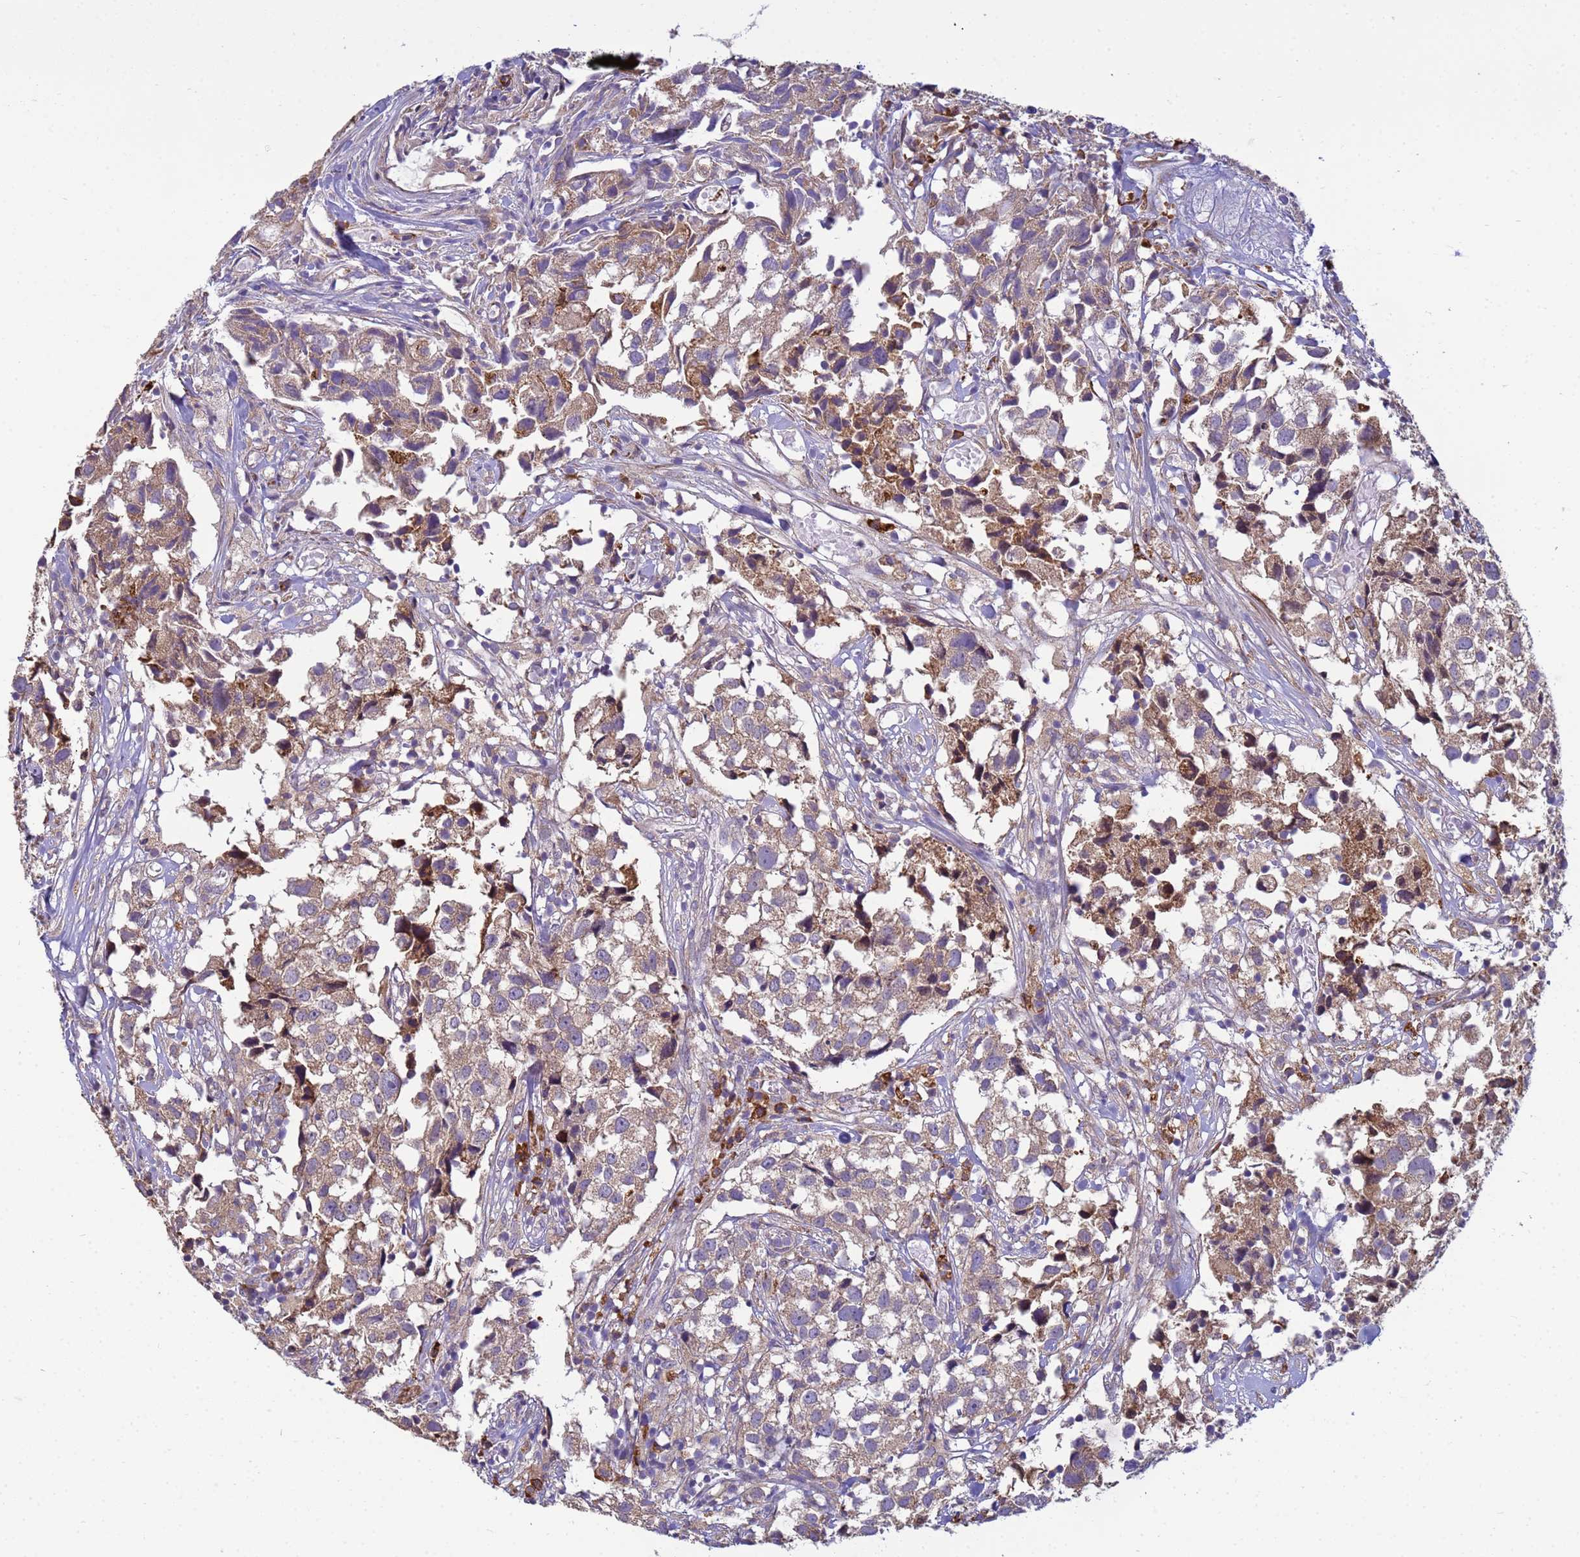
{"staining": {"intensity": "moderate", "quantity": "25%-75%", "location": "cytoplasmic/membranous"}, "tissue": "urothelial cancer", "cell_type": "Tumor cells", "image_type": "cancer", "snomed": [{"axis": "morphology", "description": "Urothelial carcinoma, High grade"}, {"axis": "topography", "description": "Urinary bladder"}], "caption": "Moderate cytoplasmic/membranous protein expression is present in approximately 25%-75% of tumor cells in urothelial carcinoma (high-grade). (brown staining indicates protein expression, while blue staining denotes nuclei).", "gene": "THAP5", "patient": {"sex": "female", "age": 75}}